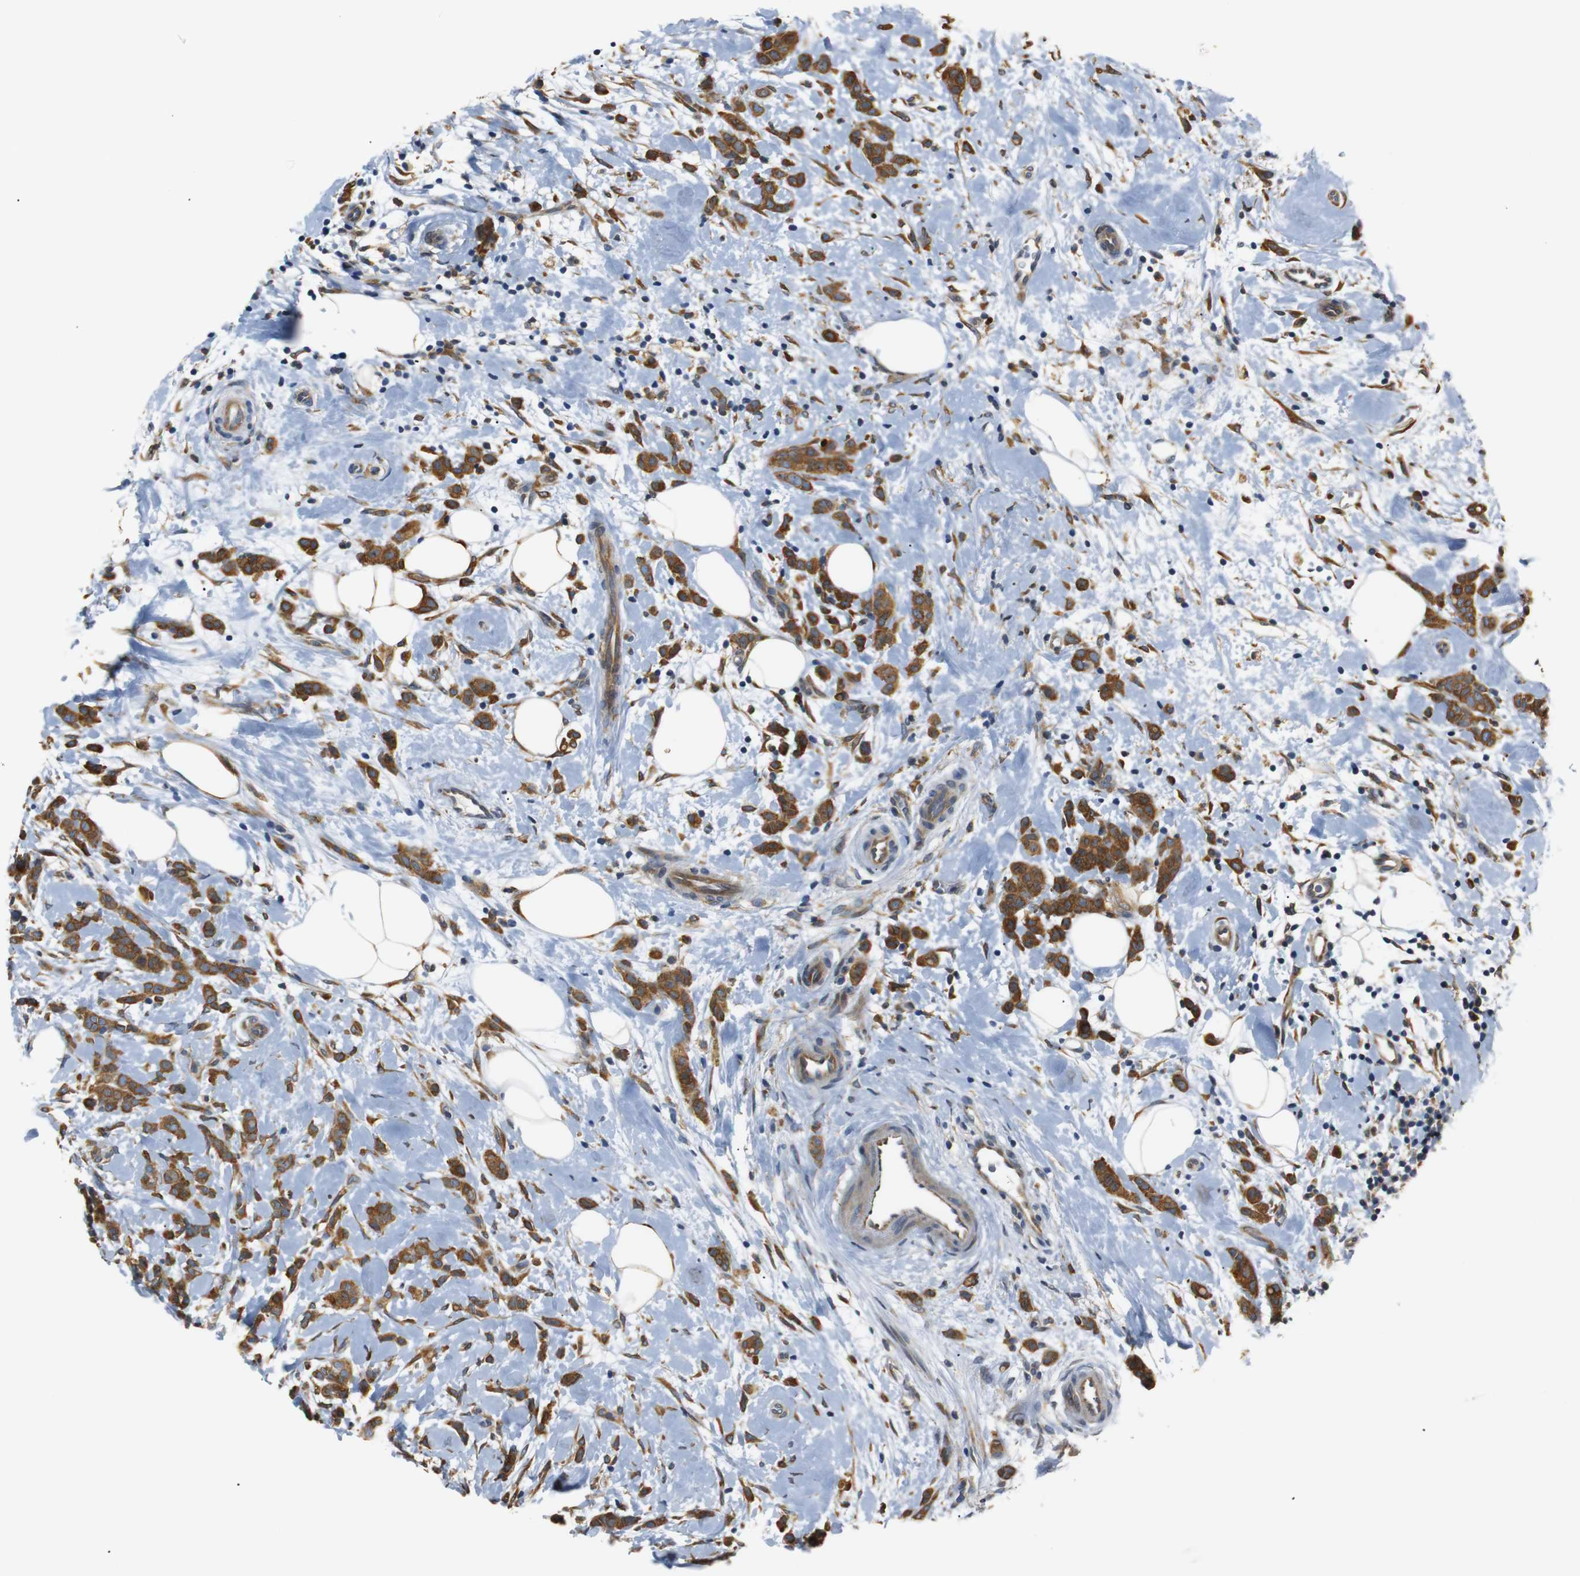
{"staining": {"intensity": "moderate", "quantity": ">75%", "location": "cytoplasmic/membranous"}, "tissue": "breast cancer", "cell_type": "Tumor cells", "image_type": "cancer", "snomed": [{"axis": "morphology", "description": "Lobular carcinoma, in situ"}, {"axis": "morphology", "description": "Lobular carcinoma"}, {"axis": "topography", "description": "Breast"}], "caption": "A photomicrograph showing moderate cytoplasmic/membranous expression in about >75% of tumor cells in lobular carcinoma (breast), as visualized by brown immunohistochemical staining.", "gene": "TMED2", "patient": {"sex": "female", "age": 41}}